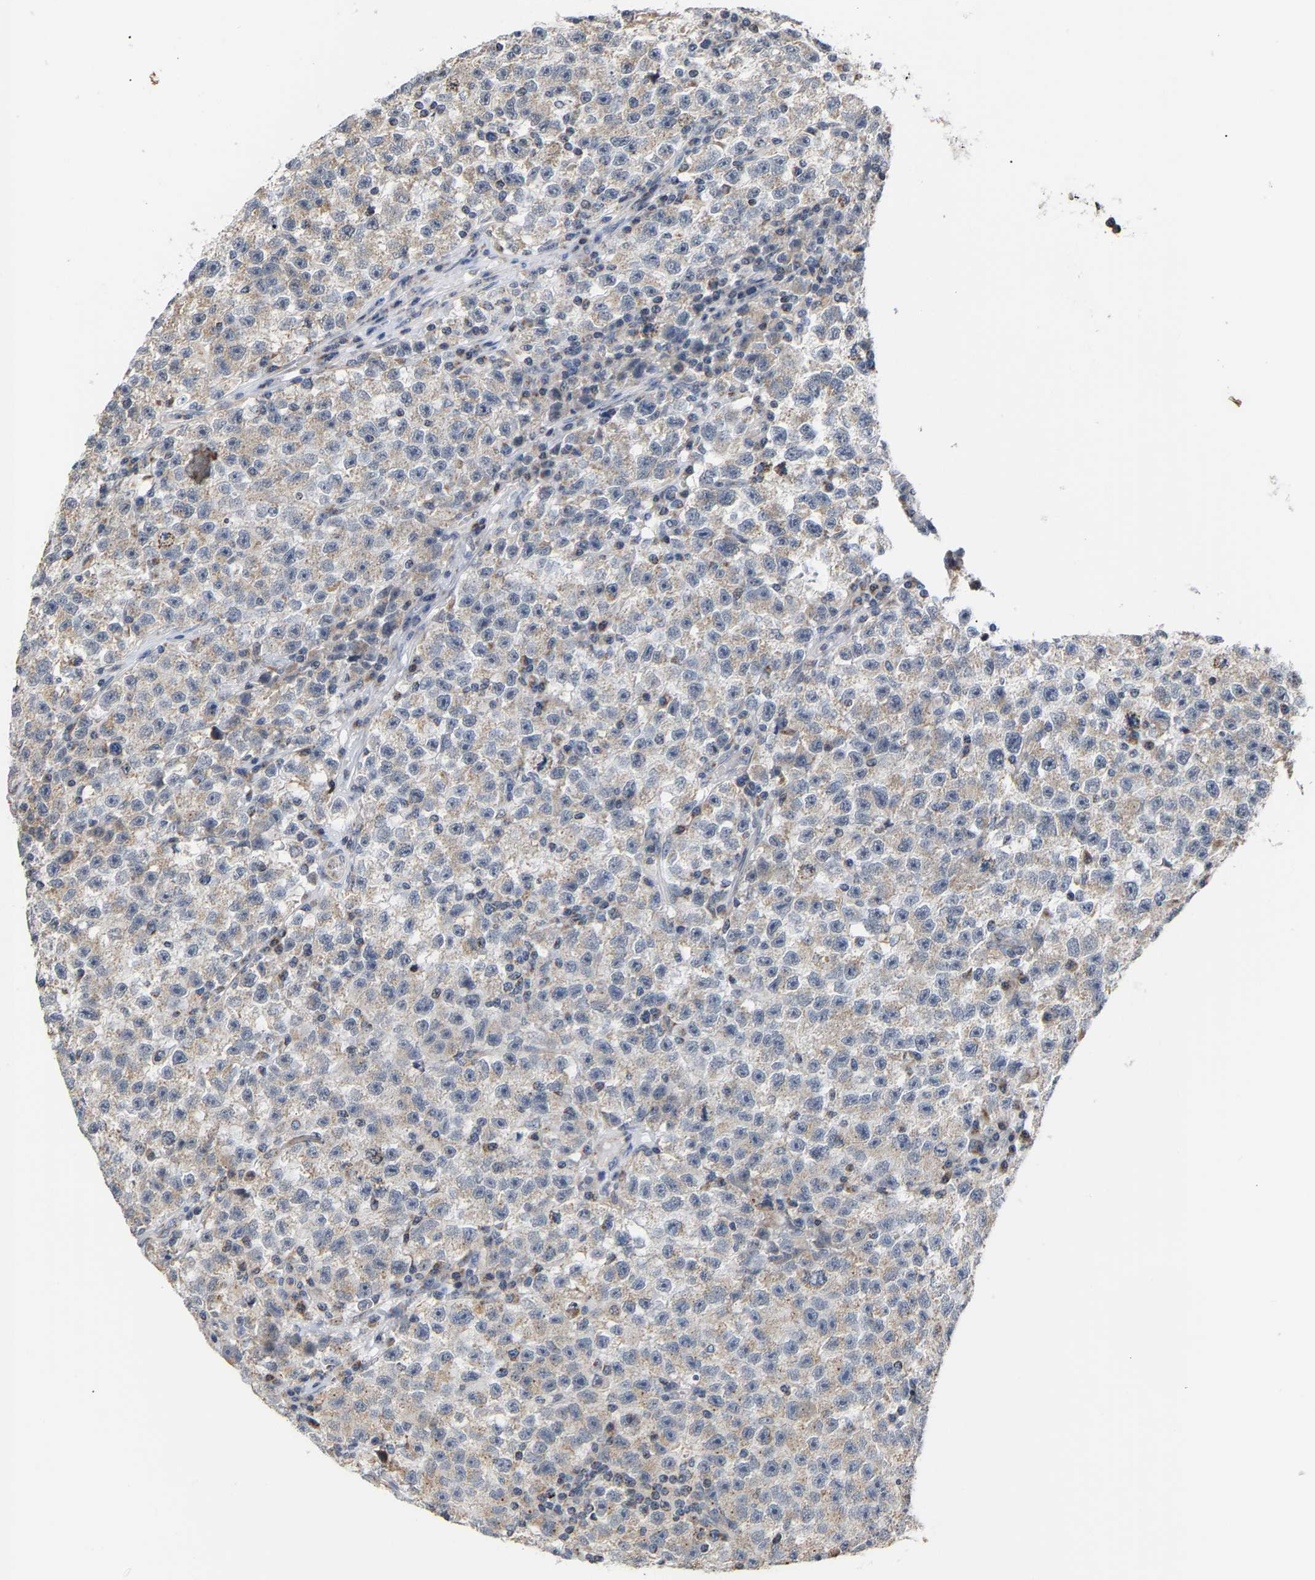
{"staining": {"intensity": "negative", "quantity": "none", "location": "none"}, "tissue": "testis cancer", "cell_type": "Tumor cells", "image_type": "cancer", "snomed": [{"axis": "morphology", "description": "Seminoma, NOS"}, {"axis": "topography", "description": "Testis"}], "caption": "Tumor cells are negative for protein expression in human testis seminoma. The staining was performed using DAB (3,3'-diaminobenzidine) to visualize the protein expression in brown, while the nuclei were stained in blue with hematoxylin (Magnification: 20x).", "gene": "PCNT", "patient": {"sex": "male", "age": 22}}